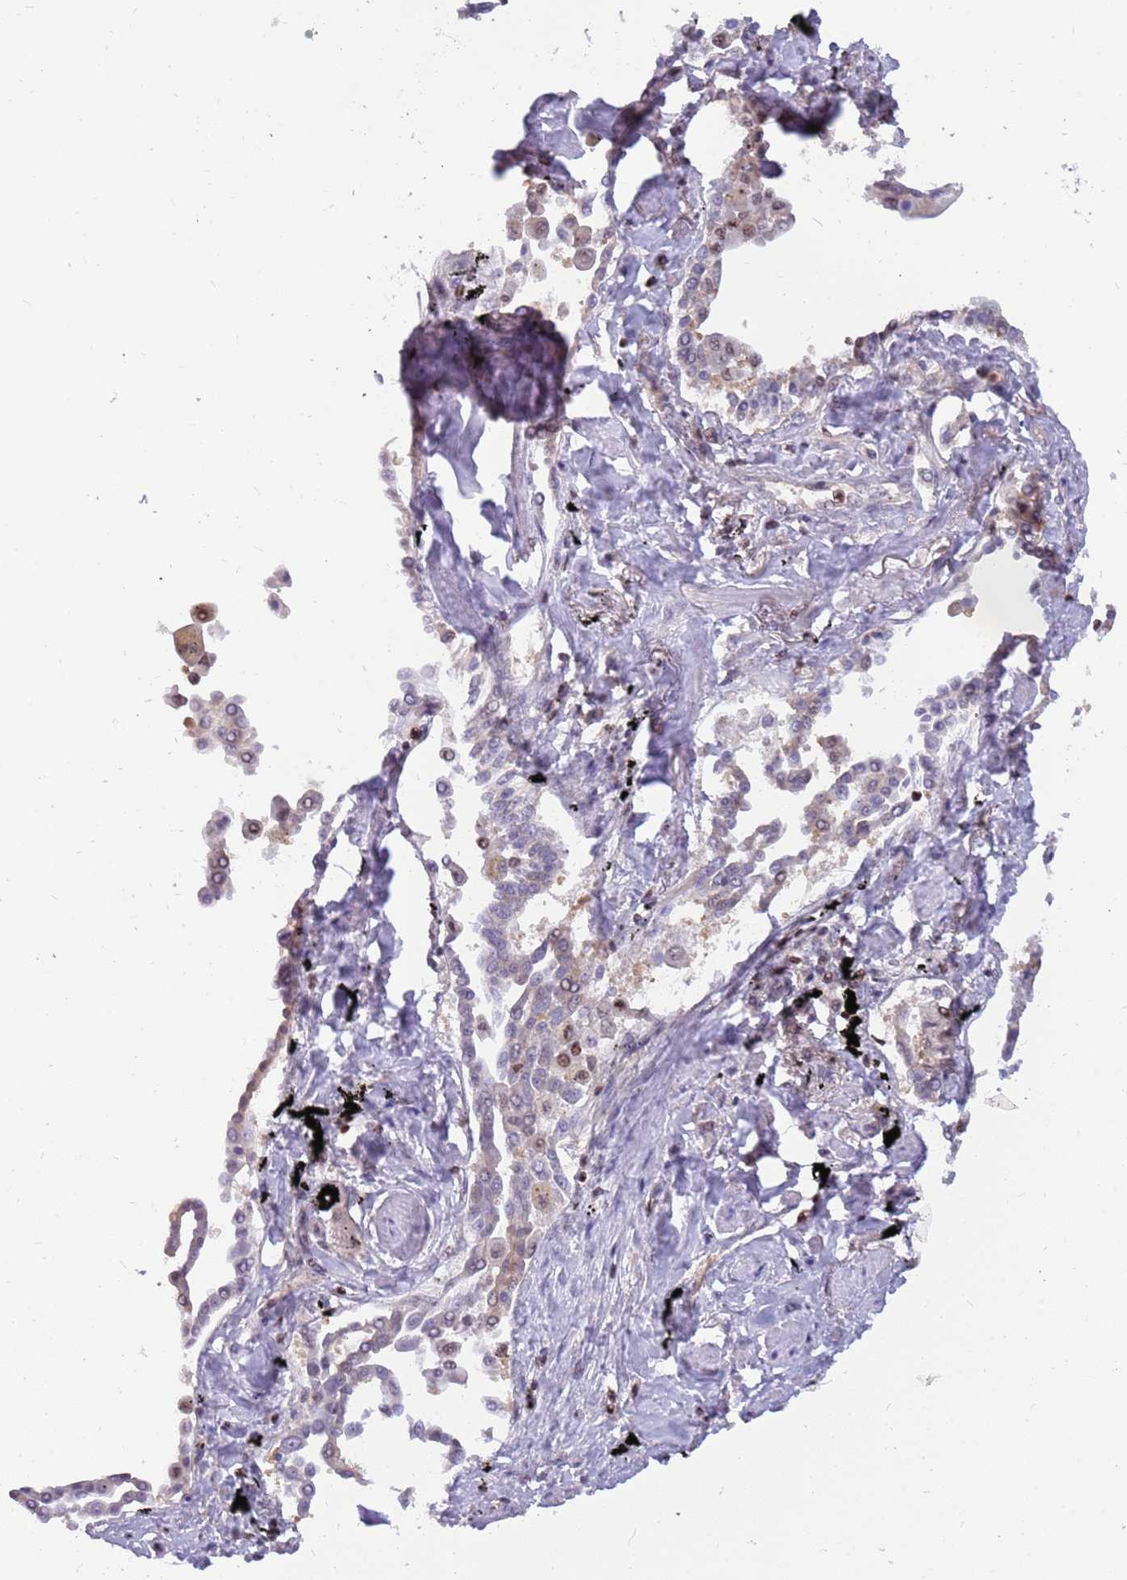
{"staining": {"intensity": "negative", "quantity": "none", "location": "none"}, "tissue": "lung cancer", "cell_type": "Tumor cells", "image_type": "cancer", "snomed": [{"axis": "morphology", "description": "Adenocarcinoma, NOS"}, {"axis": "topography", "description": "Lung"}], "caption": "High power microscopy histopathology image of an IHC micrograph of lung cancer (adenocarcinoma), revealing no significant expression in tumor cells.", "gene": "ARHGEF5", "patient": {"sex": "male", "age": 67}}